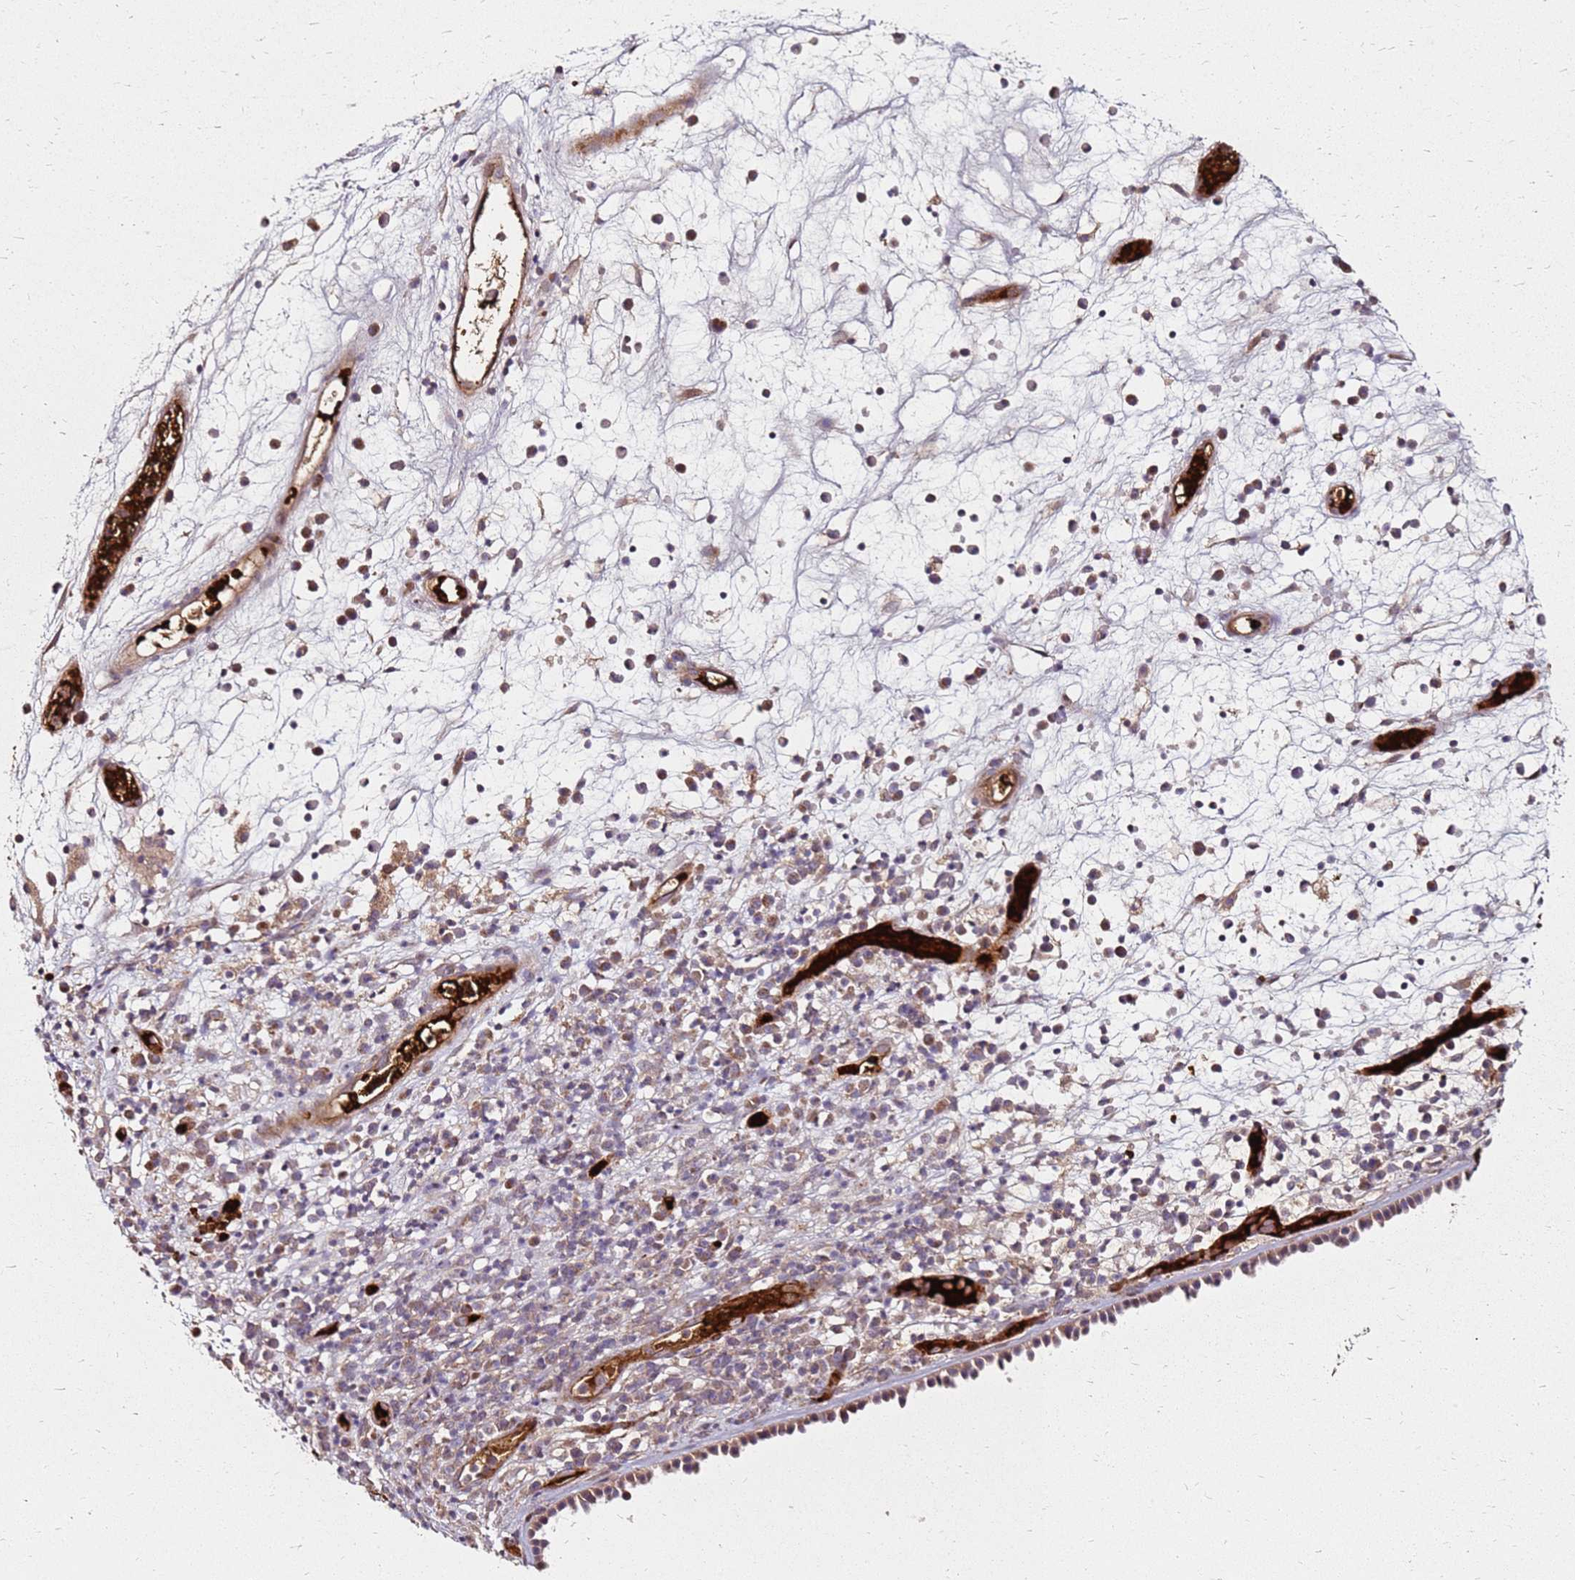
{"staining": {"intensity": "moderate", "quantity": "25%-75%", "location": "cytoplasmic/membranous"}, "tissue": "nasopharynx", "cell_type": "Respiratory epithelial cells", "image_type": "normal", "snomed": [{"axis": "morphology", "description": "Normal tissue, NOS"}, {"axis": "morphology", "description": "Inflammation, NOS"}, {"axis": "morphology", "description": "Malignant melanoma, Metastatic site"}, {"axis": "topography", "description": "Nasopharynx"}], "caption": "Moderate cytoplasmic/membranous protein positivity is present in approximately 25%-75% of respiratory epithelial cells in nasopharynx.", "gene": "RNF11", "patient": {"sex": "male", "age": 70}}